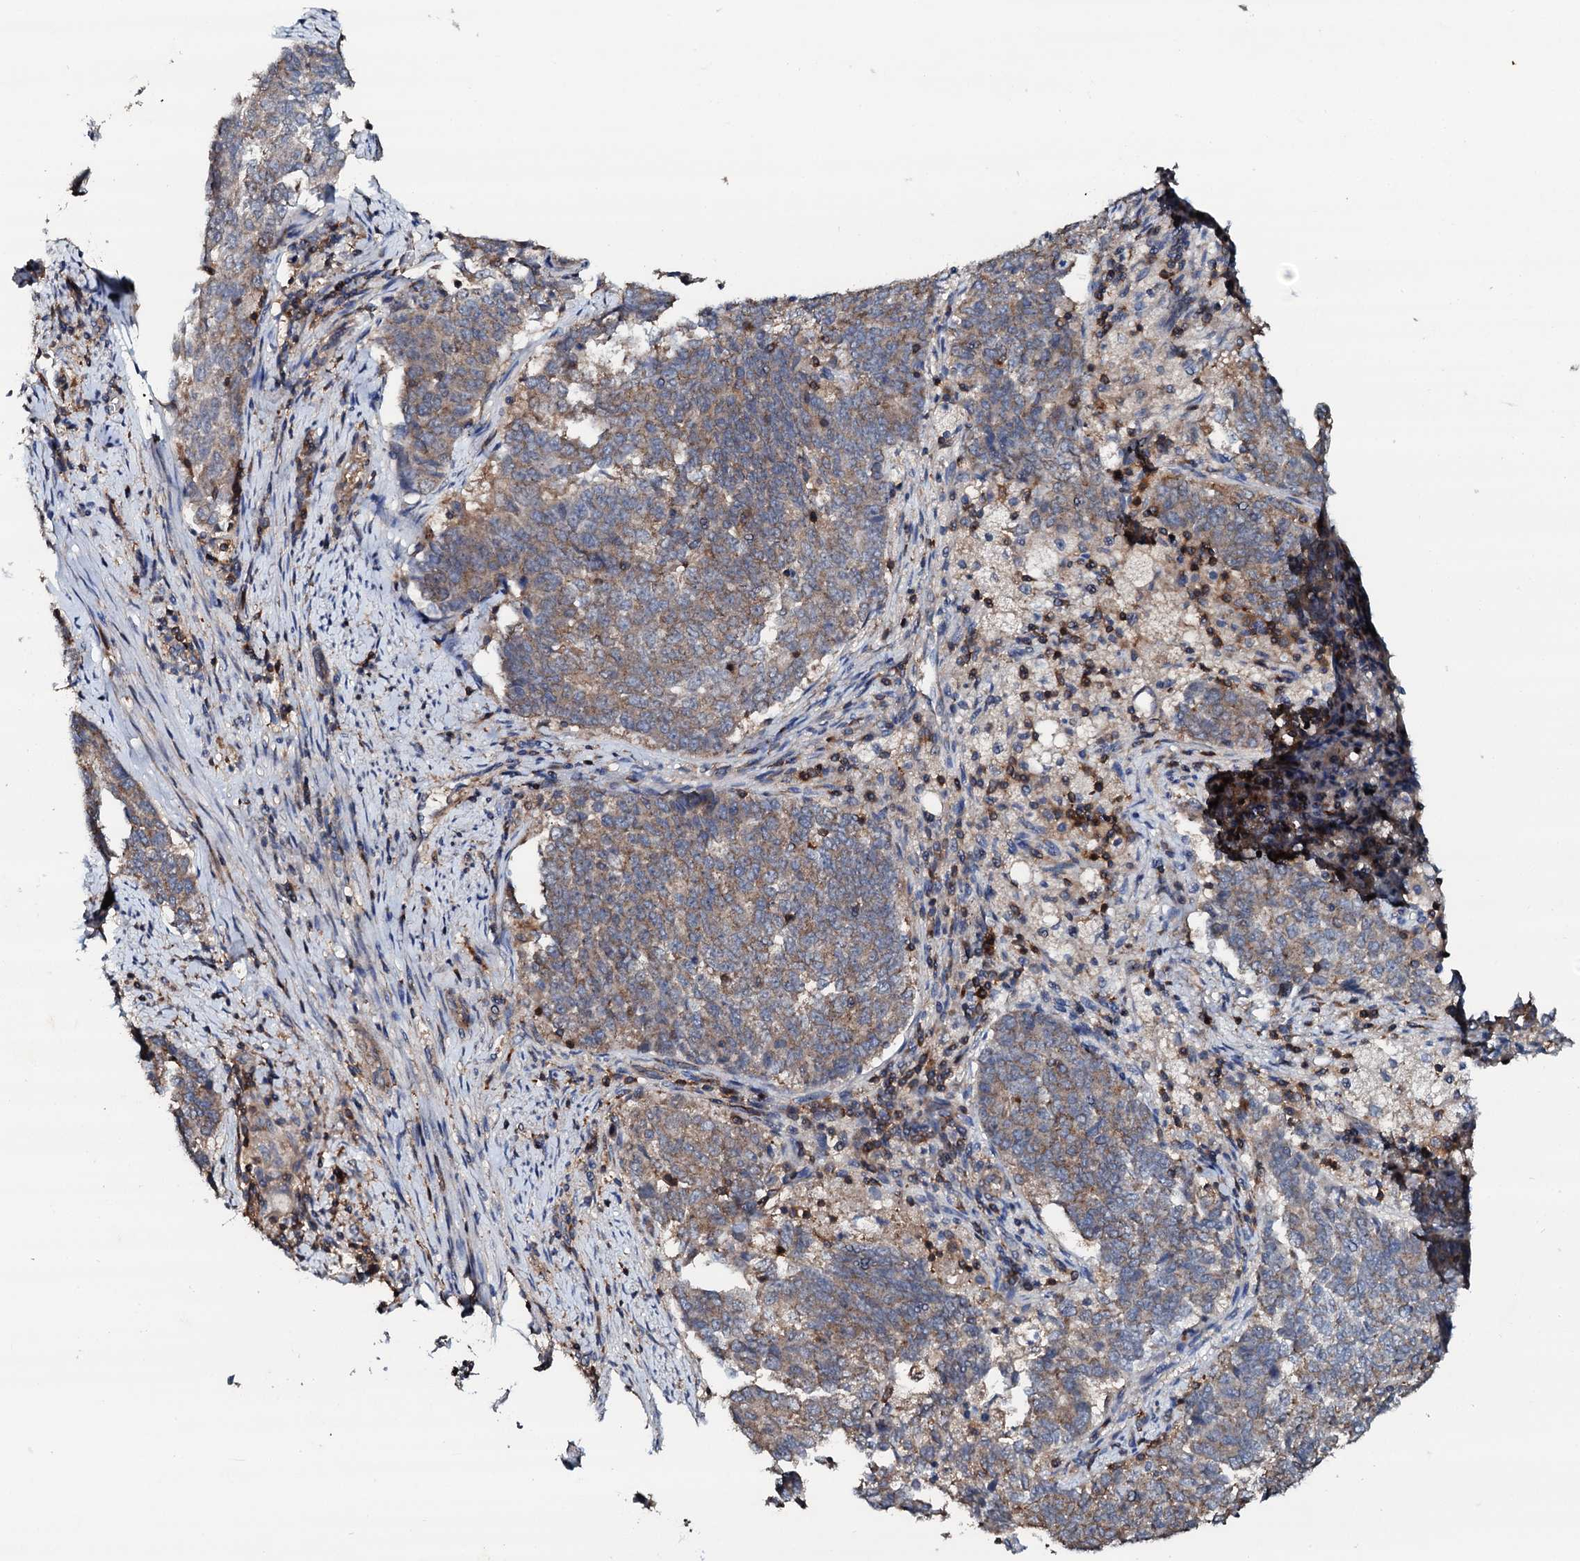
{"staining": {"intensity": "moderate", "quantity": ">75%", "location": "cytoplasmic/membranous"}, "tissue": "endometrial cancer", "cell_type": "Tumor cells", "image_type": "cancer", "snomed": [{"axis": "morphology", "description": "Adenocarcinoma, NOS"}, {"axis": "topography", "description": "Endometrium"}], "caption": "Immunohistochemistry (IHC) micrograph of neoplastic tissue: human adenocarcinoma (endometrial) stained using immunohistochemistry displays medium levels of moderate protein expression localized specifically in the cytoplasmic/membranous of tumor cells, appearing as a cytoplasmic/membranous brown color.", "gene": "GRK2", "patient": {"sex": "female", "age": 80}}